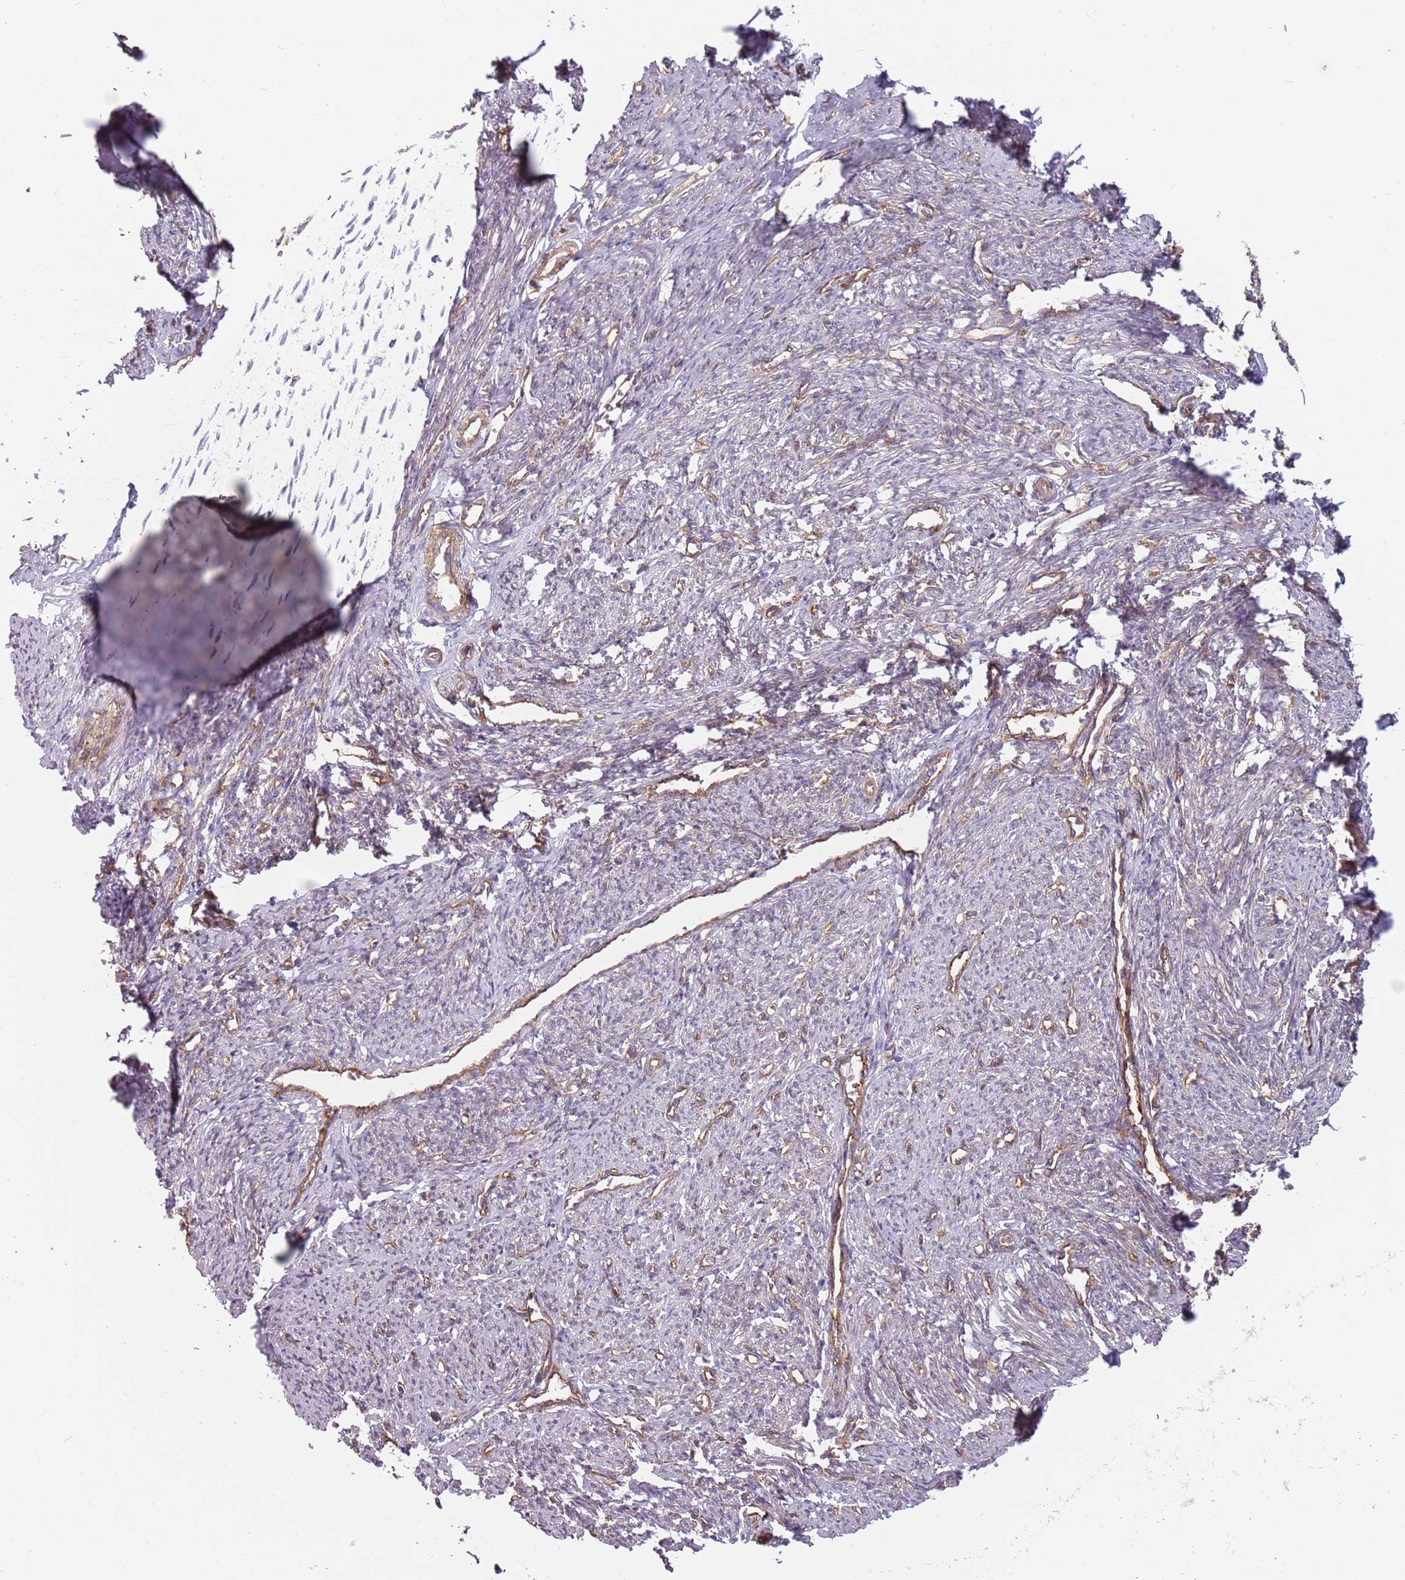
{"staining": {"intensity": "weak", "quantity": "25%-75%", "location": "cytoplasmic/membranous"}, "tissue": "smooth muscle", "cell_type": "Smooth muscle cells", "image_type": "normal", "snomed": [{"axis": "morphology", "description": "Normal tissue, NOS"}, {"axis": "topography", "description": "Smooth muscle"}, {"axis": "topography", "description": "Uterus"}], "caption": "Unremarkable smooth muscle exhibits weak cytoplasmic/membranous staining in approximately 25%-75% of smooth muscle cells, visualized by immunohistochemistry. Nuclei are stained in blue.", "gene": "SPDL1", "patient": {"sex": "female", "age": 59}}